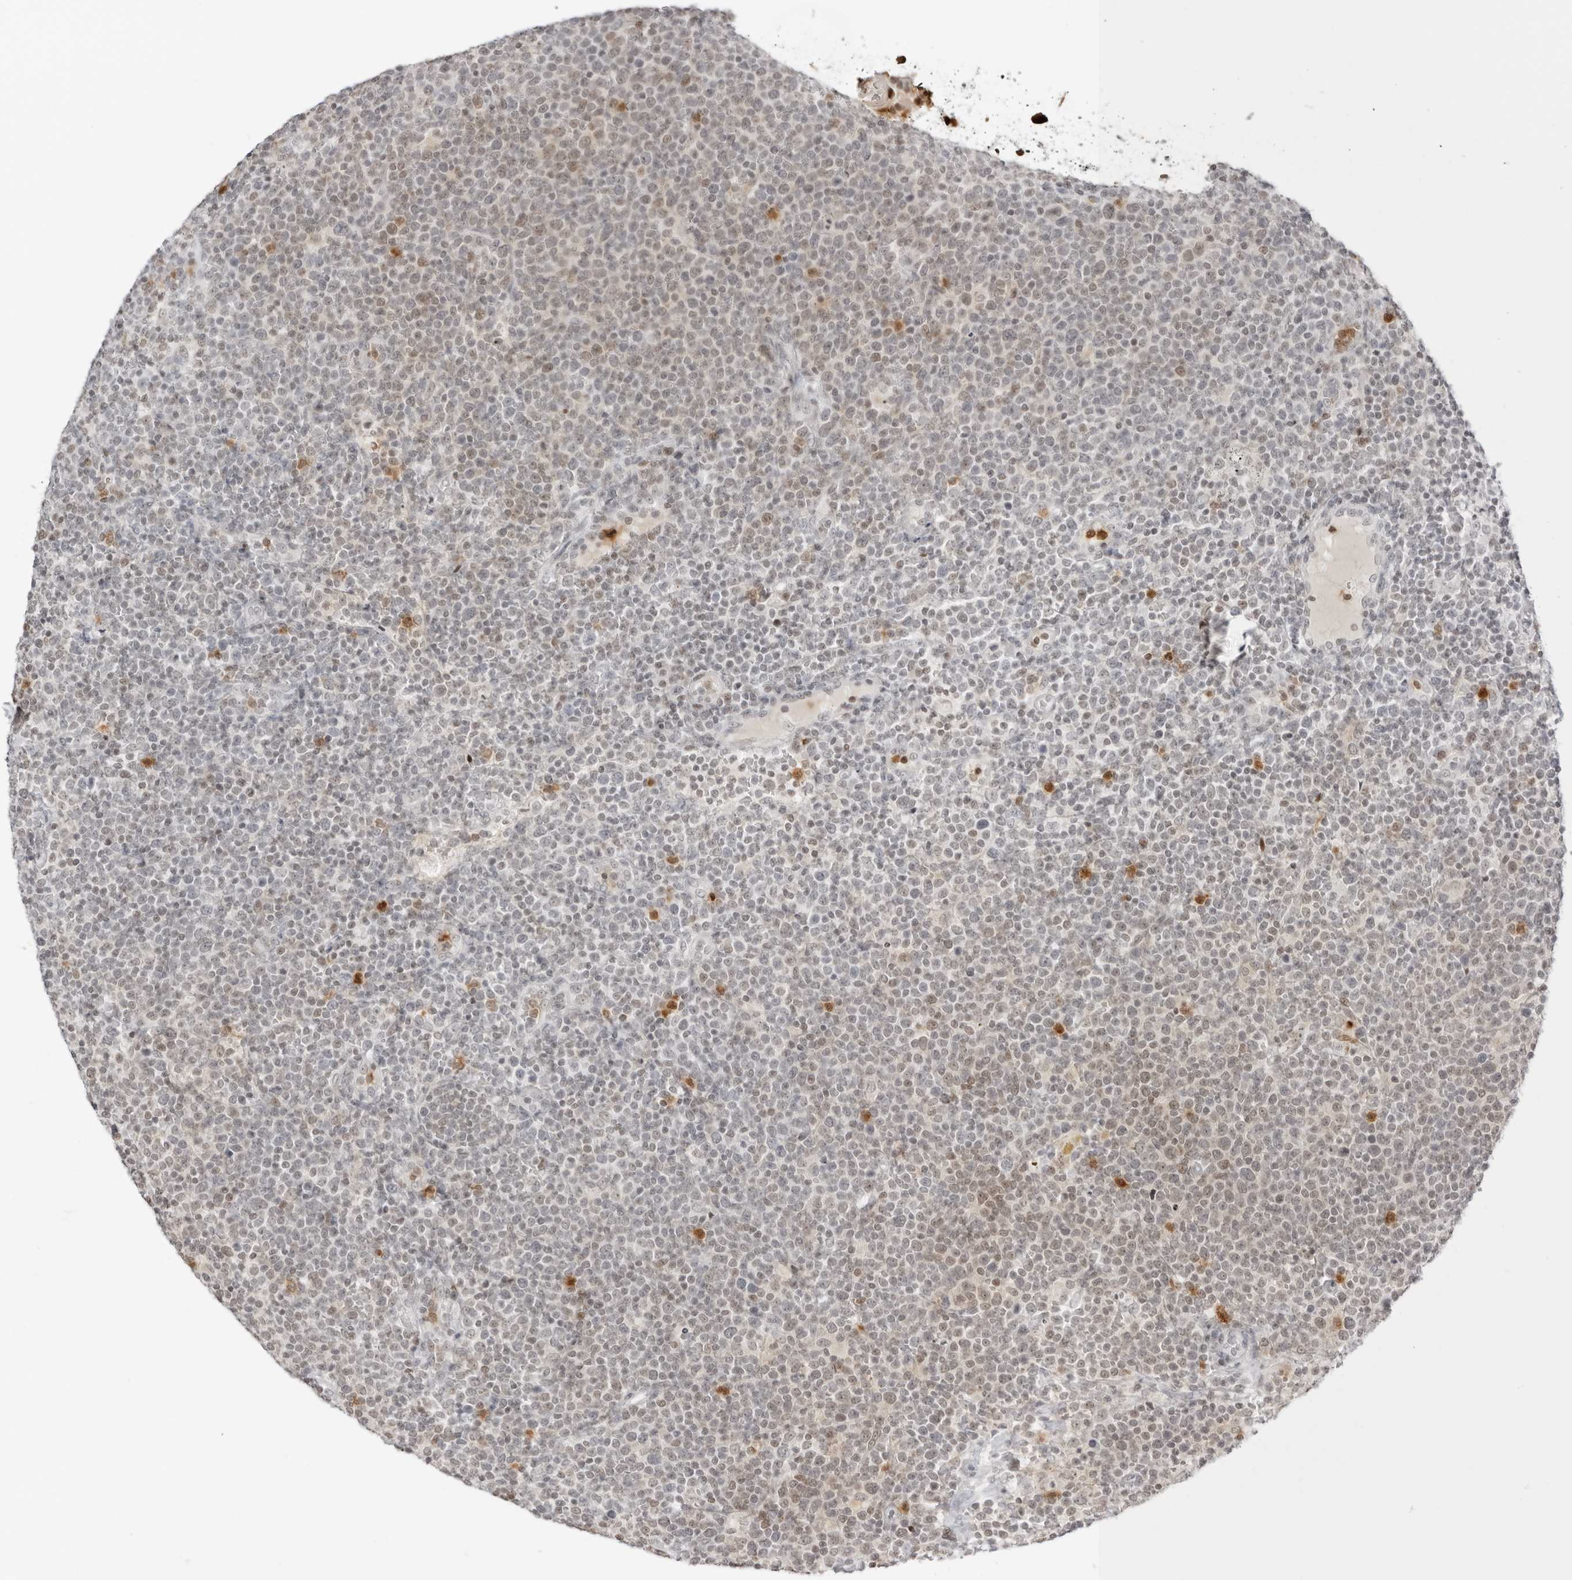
{"staining": {"intensity": "weak", "quantity": "25%-75%", "location": "nuclear"}, "tissue": "lymphoma", "cell_type": "Tumor cells", "image_type": "cancer", "snomed": [{"axis": "morphology", "description": "Malignant lymphoma, non-Hodgkin's type, High grade"}, {"axis": "topography", "description": "Lymph node"}], "caption": "The immunohistochemical stain highlights weak nuclear staining in tumor cells of high-grade malignant lymphoma, non-Hodgkin's type tissue. (Brightfield microscopy of DAB IHC at high magnification).", "gene": "RNF146", "patient": {"sex": "male", "age": 61}}